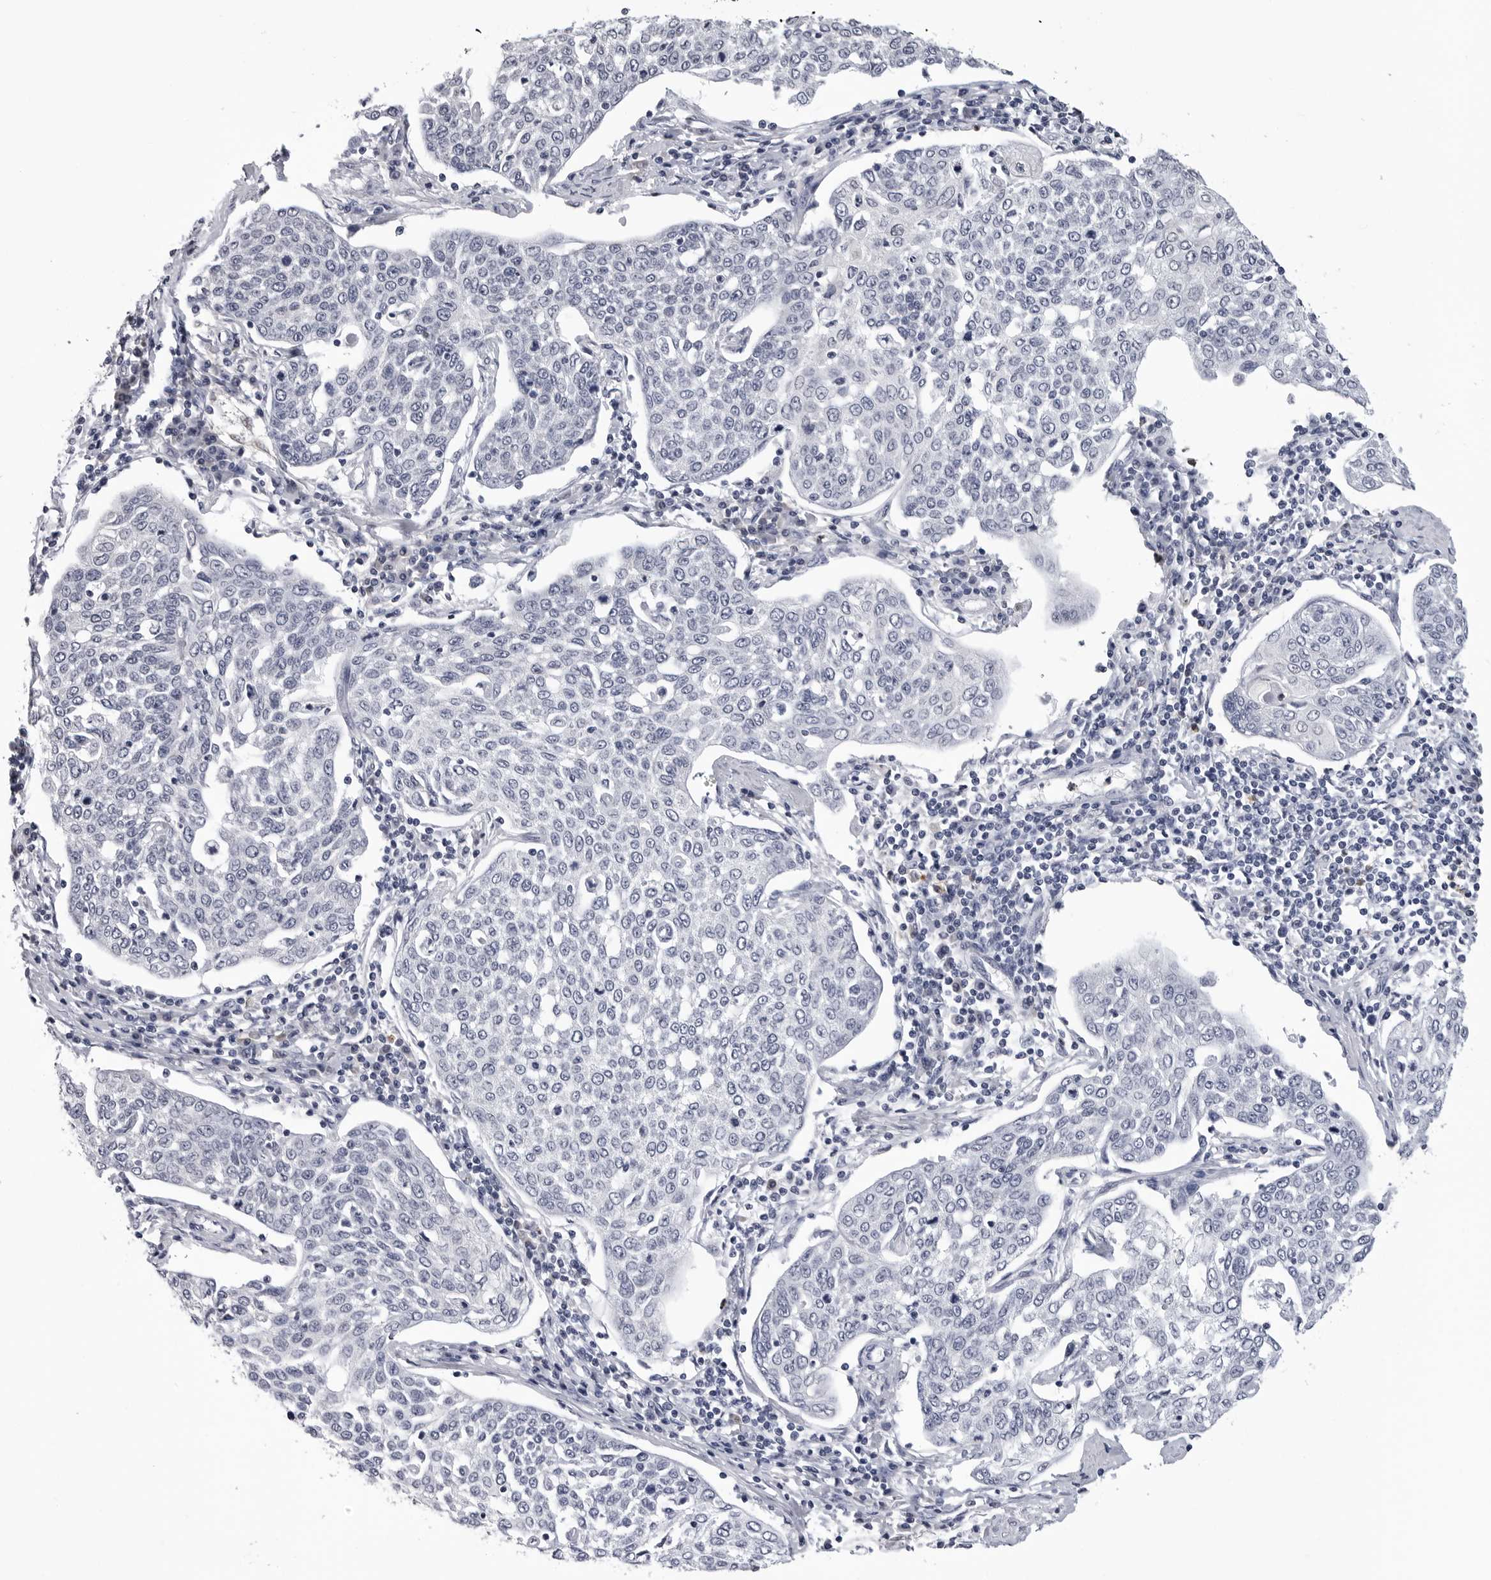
{"staining": {"intensity": "negative", "quantity": "none", "location": "none"}, "tissue": "cervical cancer", "cell_type": "Tumor cells", "image_type": "cancer", "snomed": [{"axis": "morphology", "description": "Squamous cell carcinoma, NOS"}, {"axis": "topography", "description": "Cervix"}], "caption": "This micrograph is of squamous cell carcinoma (cervical) stained with immunohistochemistry to label a protein in brown with the nuclei are counter-stained blue. There is no positivity in tumor cells.", "gene": "TRMT13", "patient": {"sex": "female", "age": 34}}